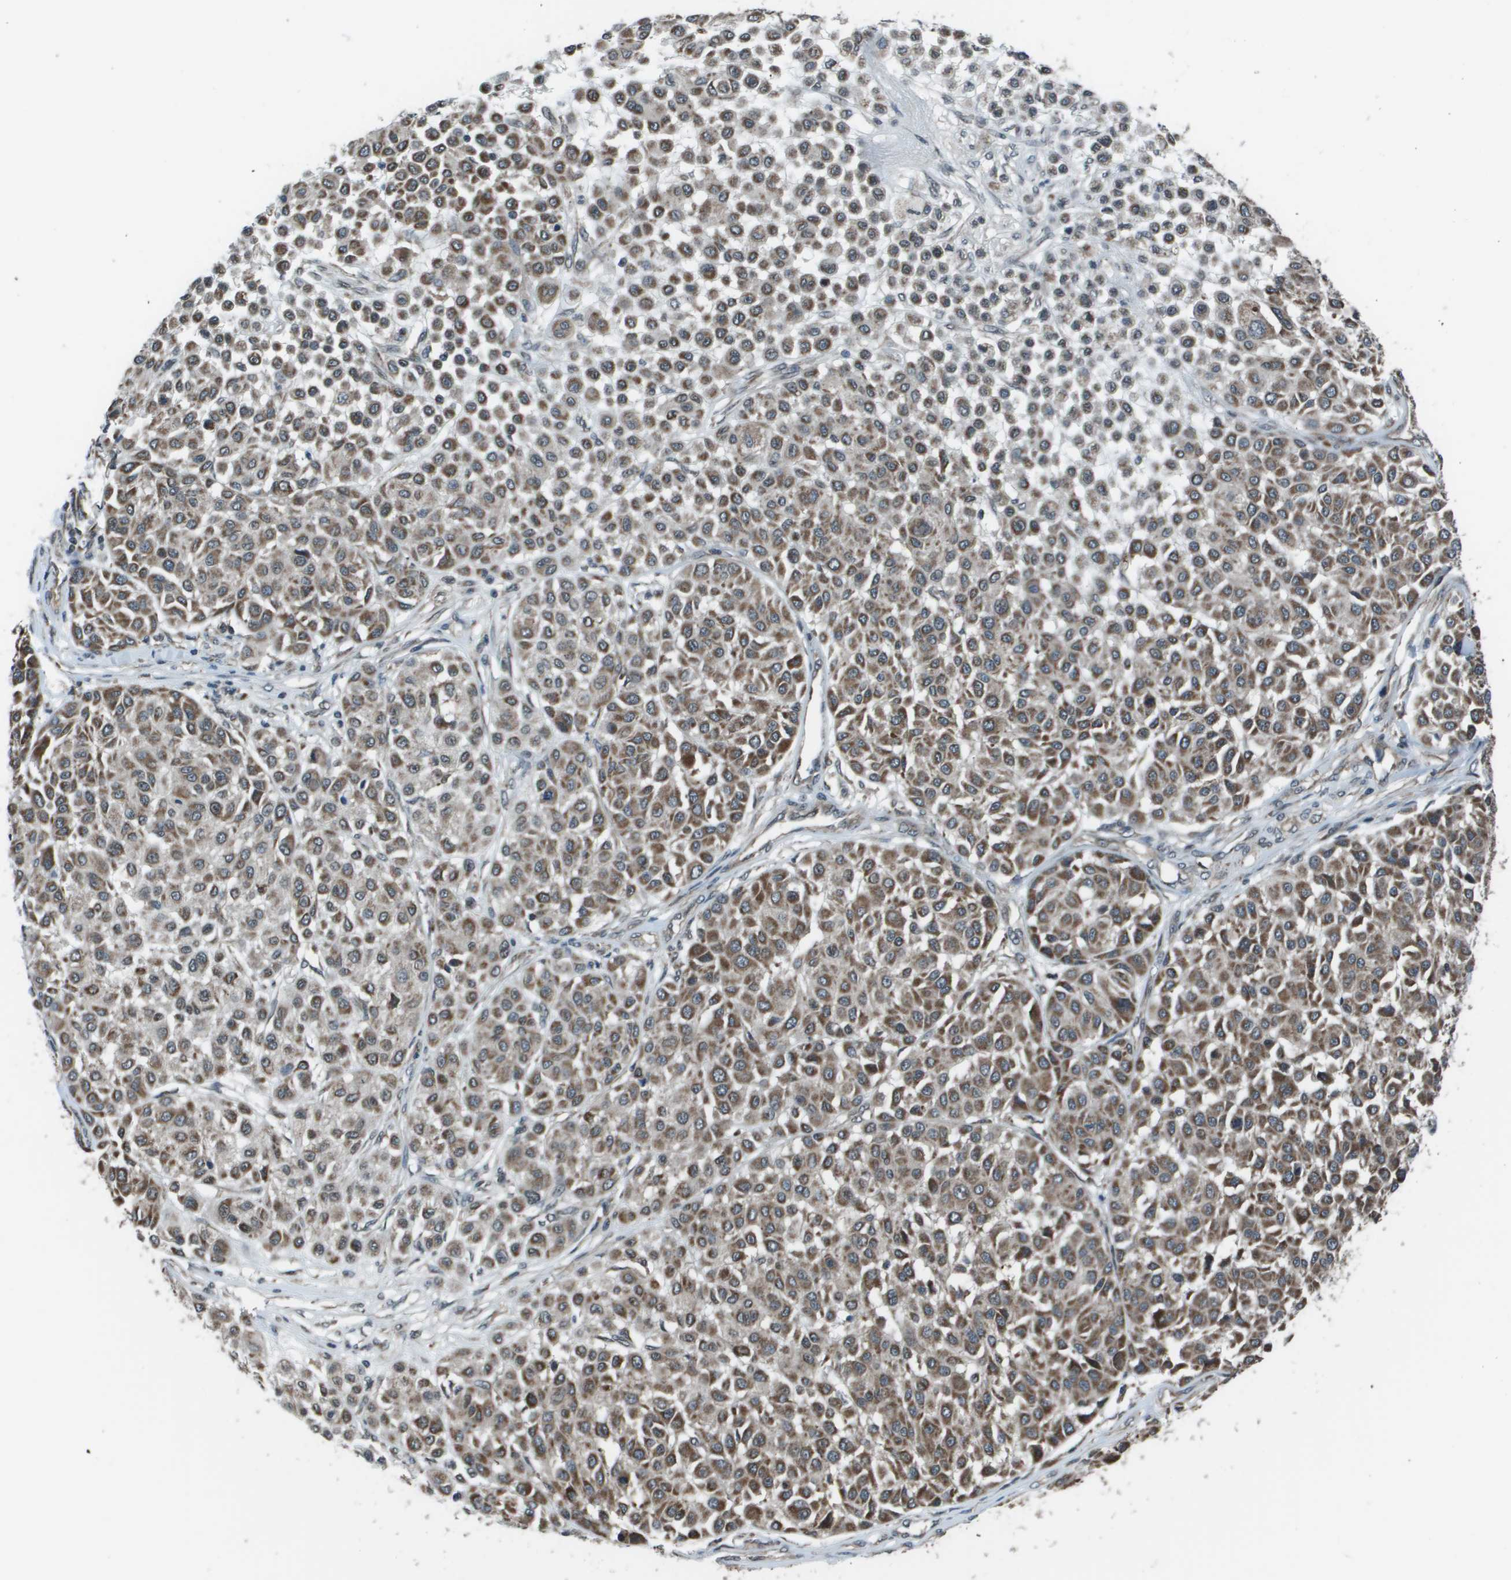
{"staining": {"intensity": "moderate", "quantity": ">75%", "location": "cytoplasmic/membranous"}, "tissue": "melanoma", "cell_type": "Tumor cells", "image_type": "cancer", "snomed": [{"axis": "morphology", "description": "Malignant melanoma, Metastatic site"}, {"axis": "topography", "description": "Soft tissue"}], "caption": "There is medium levels of moderate cytoplasmic/membranous staining in tumor cells of melanoma, as demonstrated by immunohistochemical staining (brown color).", "gene": "PPFIA1", "patient": {"sex": "male", "age": 41}}